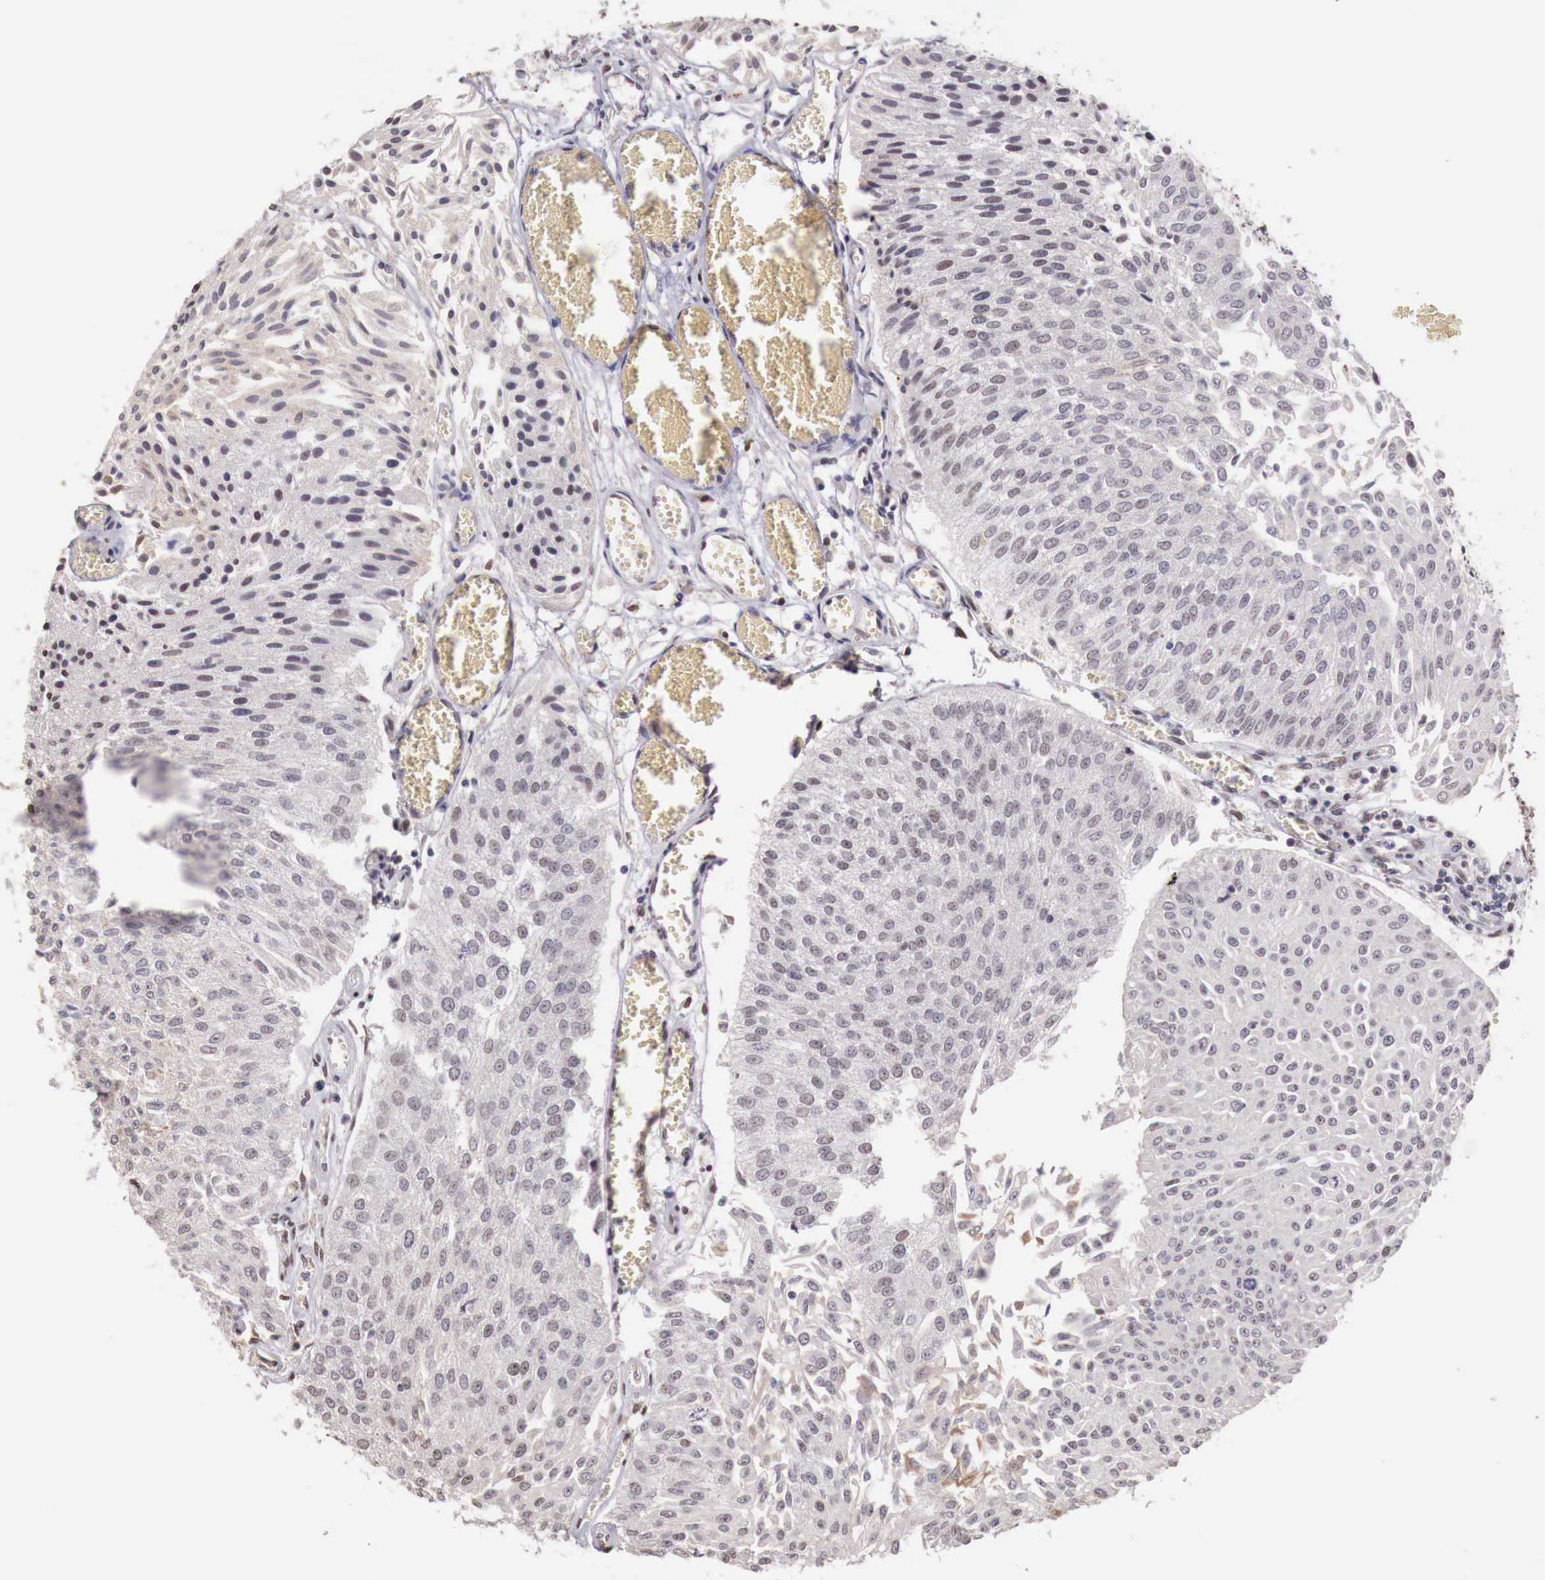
{"staining": {"intensity": "moderate", "quantity": "25%-75%", "location": "nuclear"}, "tissue": "urothelial cancer", "cell_type": "Tumor cells", "image_type": "cancer", "snomed": [{"axis": "morphology", "description": "Urothelial carcinoma, Low grade"}, {"axis": "topography", "description": "Urinary bladder"}], "caption": "Urothelial cancer was stained to show a protein in brown. There is medium levels of moderate nuclear staining in about 25%-75% of tumor cells. (IHC, brightfield microscopy, high magnification).", "gene": "FOXP2", "patient": {"sex": "male", "age": 86}}